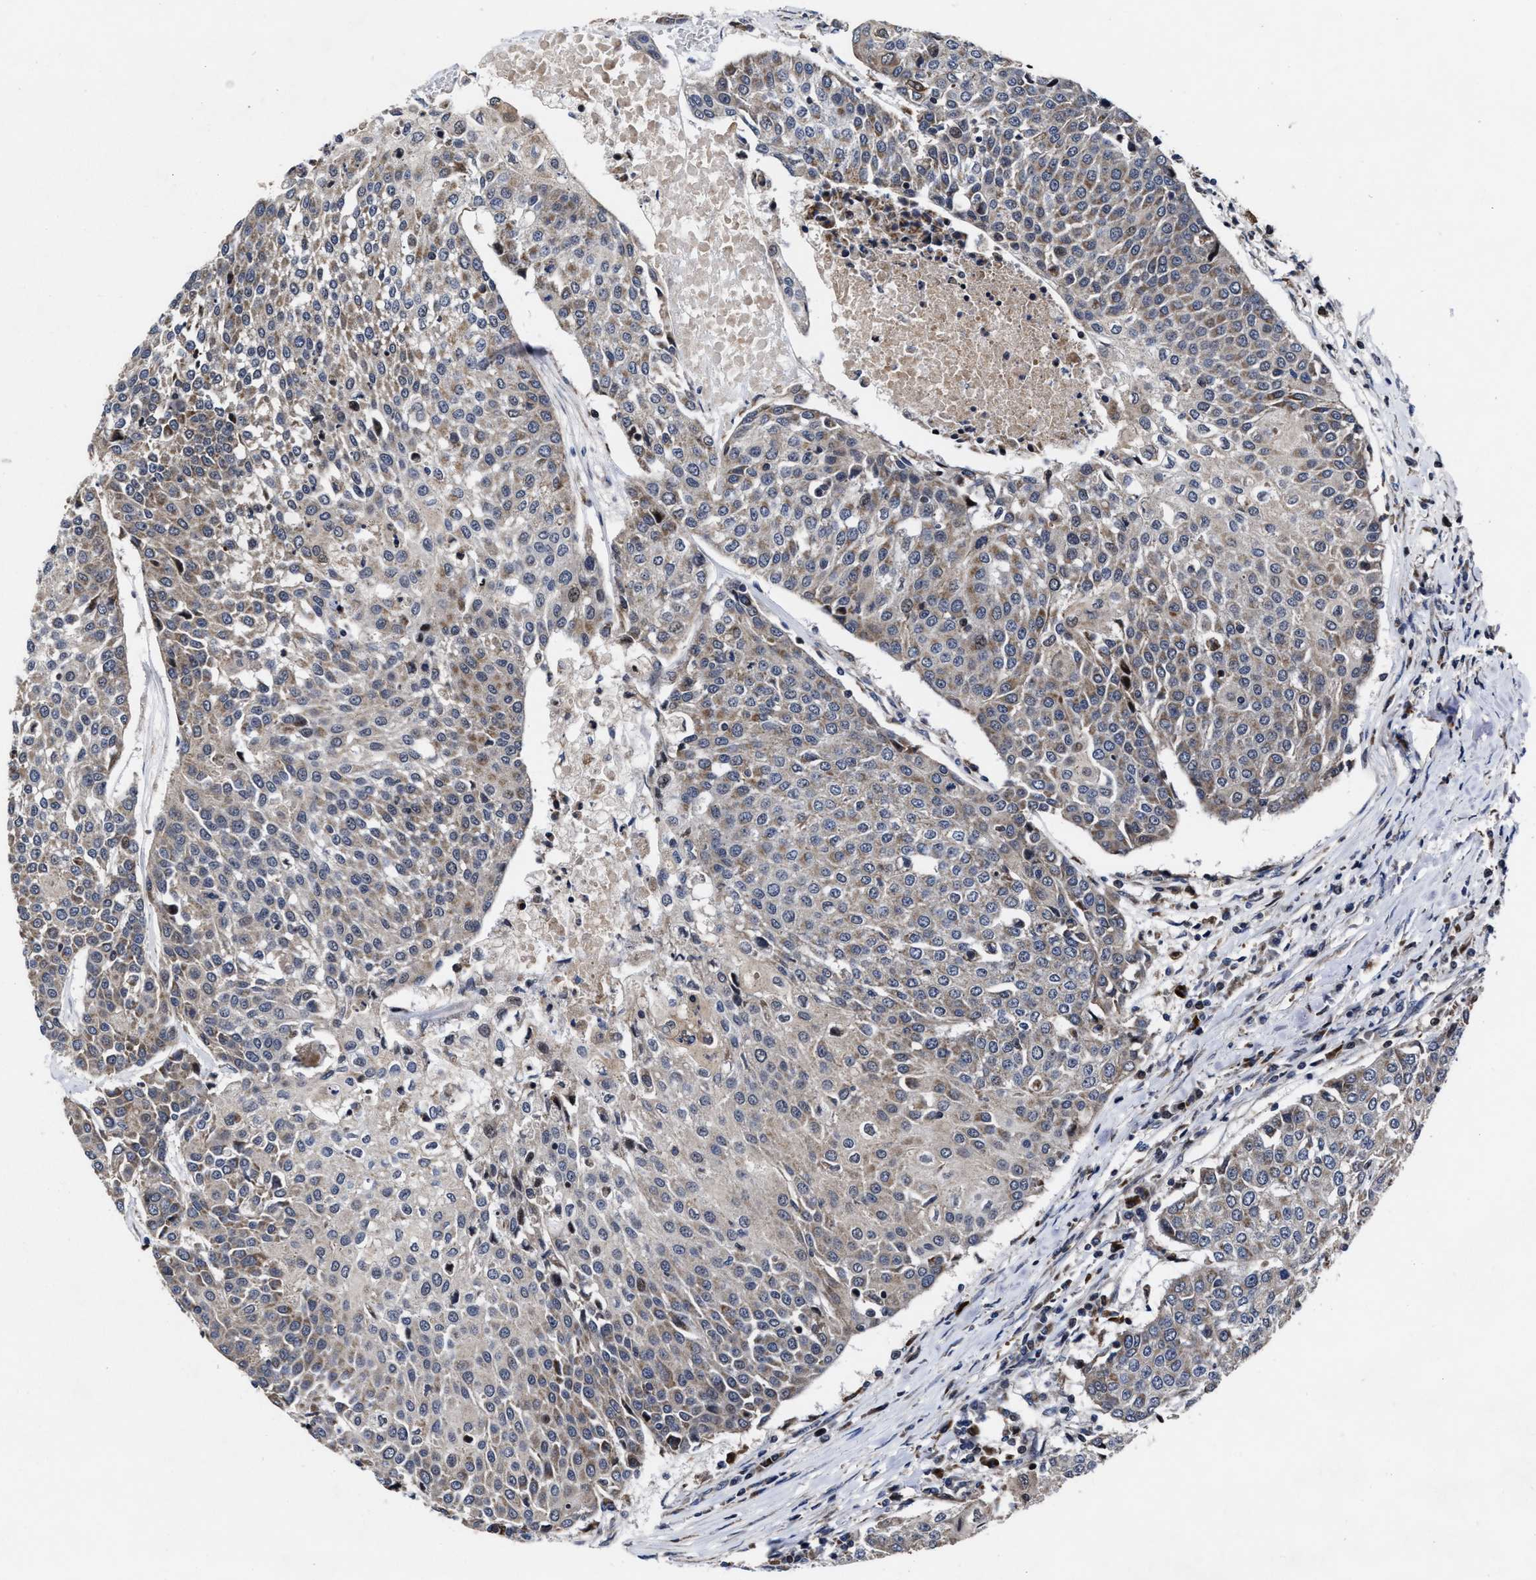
{"staining": {"intensity": "weak", "quantity": "25%-75%", "location": "cytoplasmic/membranous"}, "tissue": "urothelial cancer", "cell_type": "Tumor cells", "image_type": "cancer", "snomed": [{"axis": "morphology", "description": "Urothelial carcinoma, High grade"}, {"axis": "topography", "description": "Urinary bladder"}], "caption": "Urothelial carcinoma (high-grade) tissue displays weak cytoplasmic/membranous staining in approximately 25%-75% of tumor cells", "gene": "MRPL50", "patient": {"sex": "female", "age": 85}}